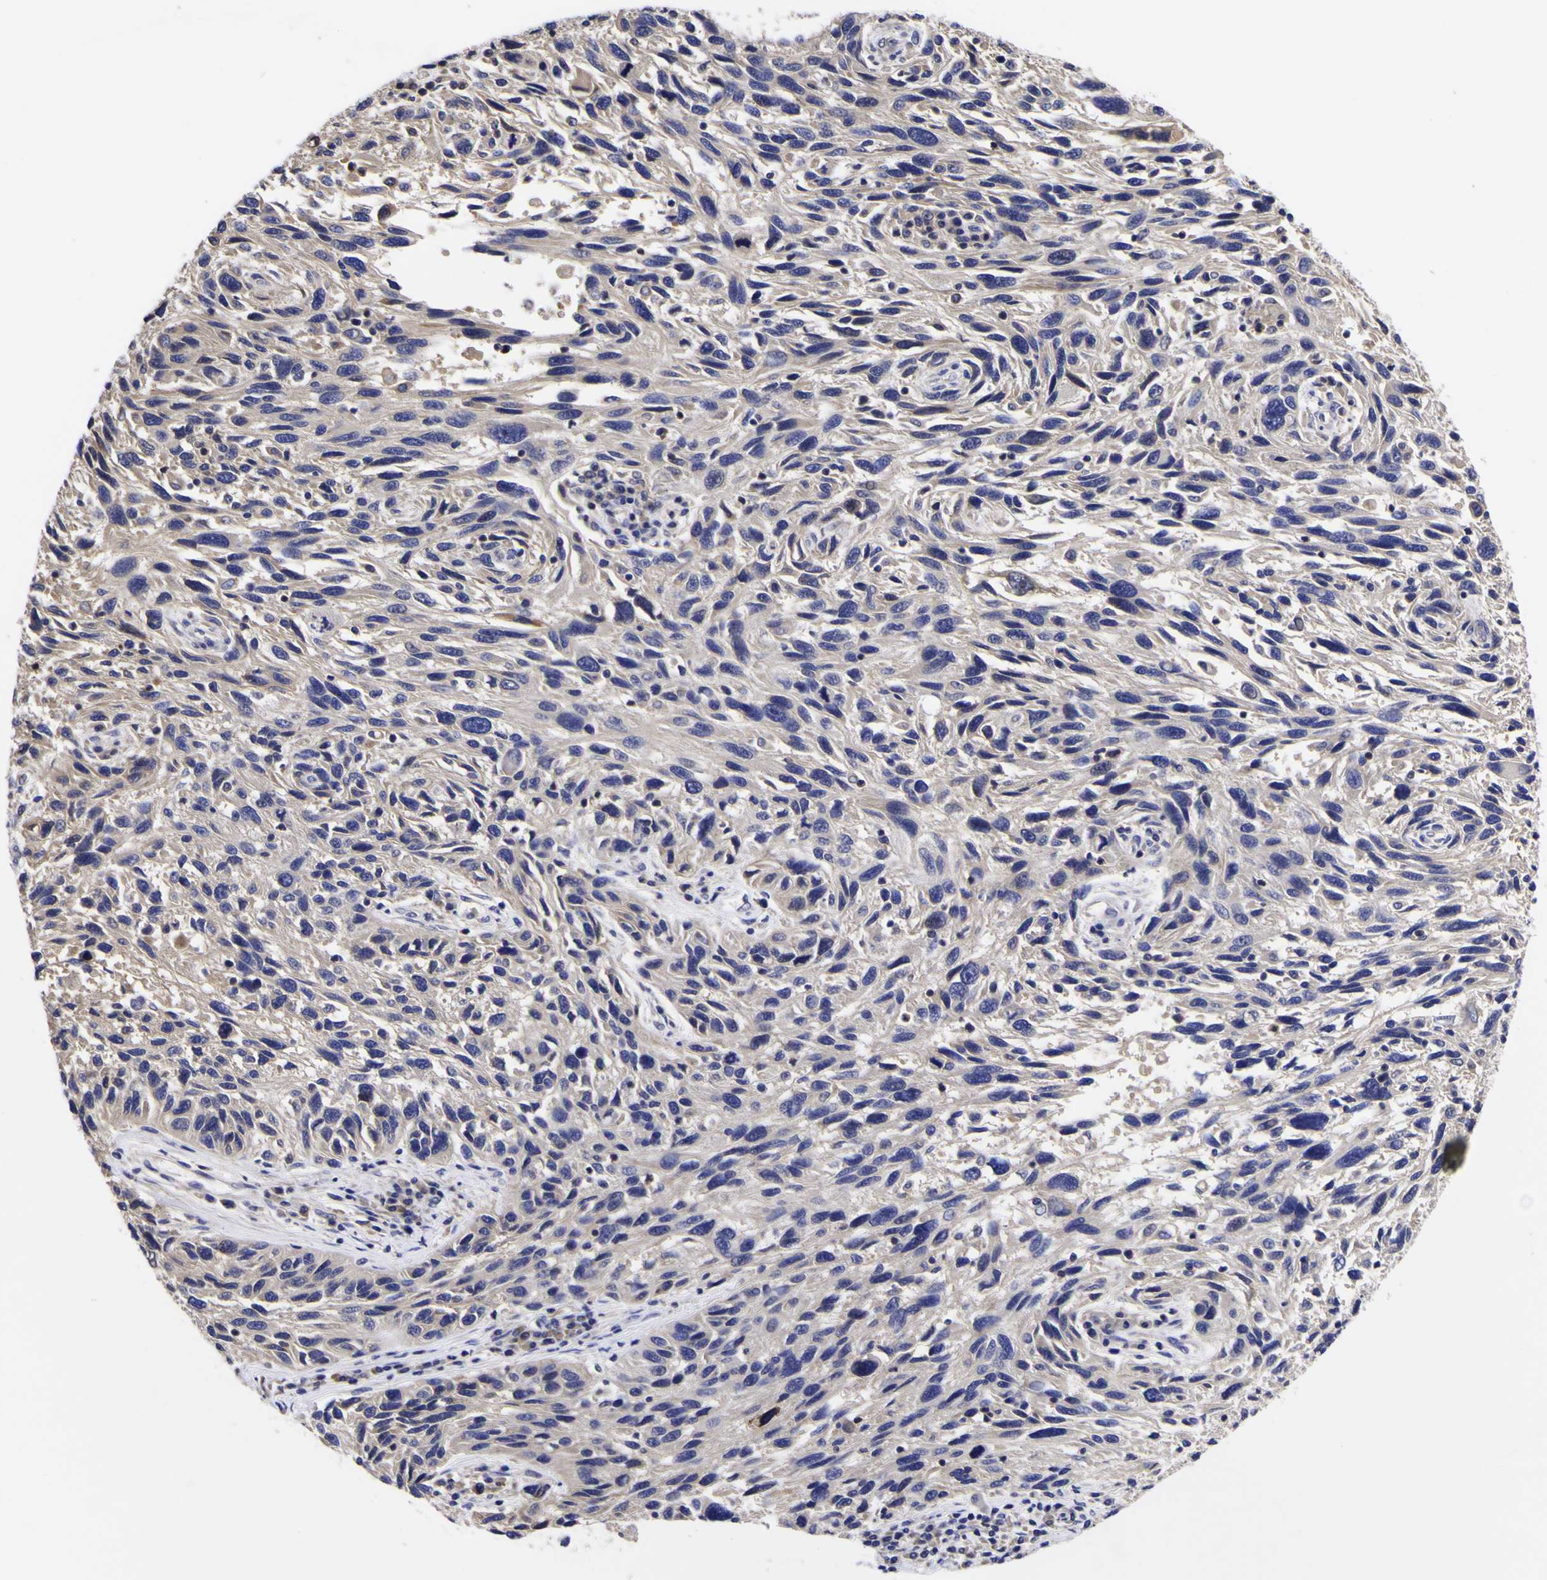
{"staining": {"intensity": "negative", "quantity": "none", "location": "none"}, "tissue": "melanoma", "cell_type": "Tumor cells", "image_type": "cancer", "snomed": [{"axis": "morphology", "description": "Malignant melanoma, NOS"}, {"axis": "topography", "description": "Skin"}], "caption": "DAB (3,3'-diaminobenzidine) immunohistochemical staining of human melanoma shows no significant positivity in tumor cells. The staining was performed using DAB to visualize the protein expression in brown, while the nuclei were stained in blue with hematoxylin (Magnification: 20x).", "gene": "MAPK14", "patient": {"sex": "male", "age": 53}}